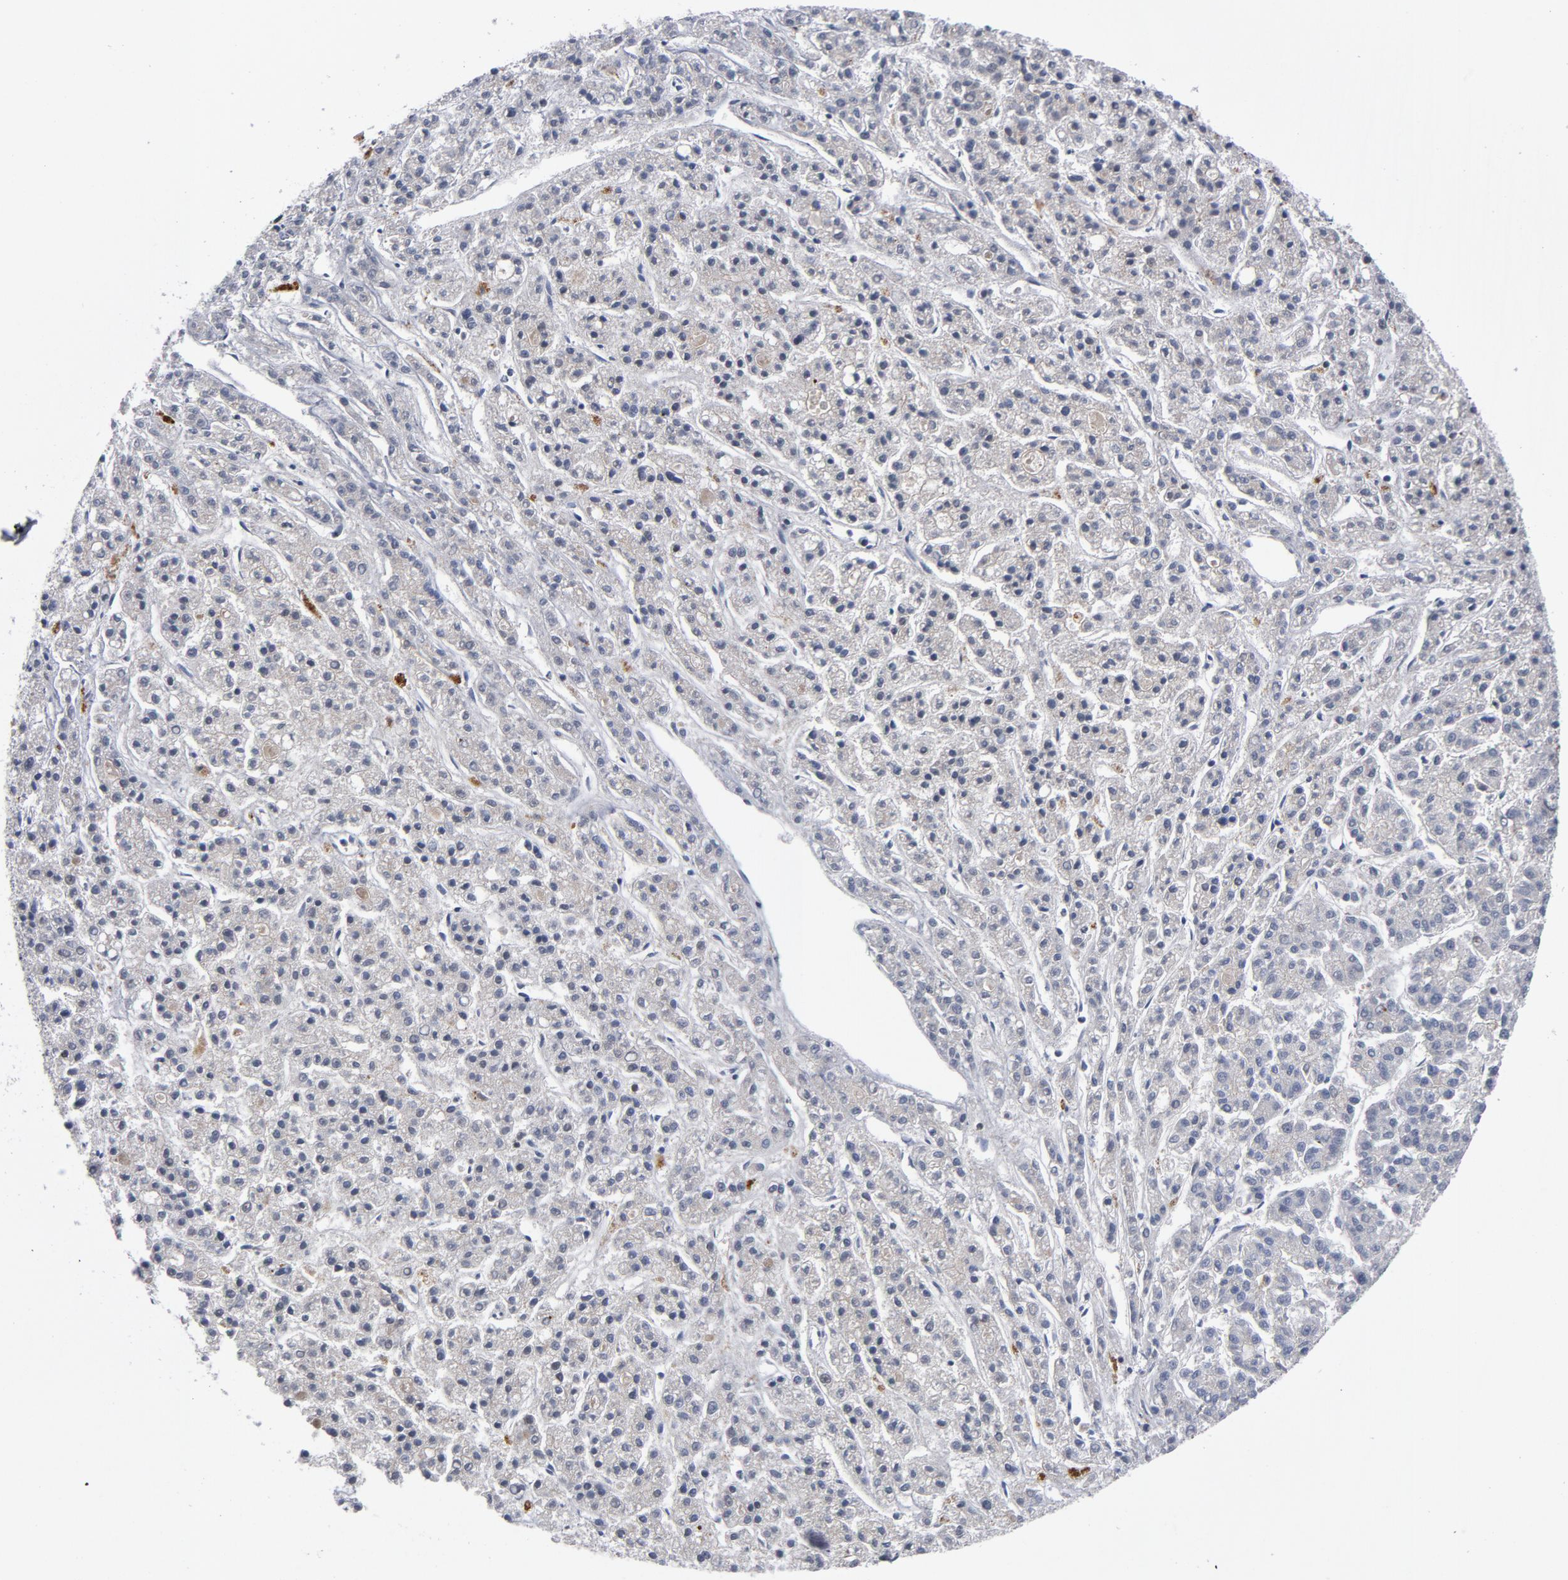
{"staining": {"intensity": "negative", "quantity": "none", "location": "none"}, "tissue": "liver cancer", "cell_type": "Tumor cells", "image_type": "cancer", "snomed": [{"axis": "morphology", "description": "Carcinoma, Hepatocellular, NOS"}, {"axis": "topography", "description": "Liver"}], "caption": "The immunohistochemistry histopathology image has no significant staining in tumor cells of liver cancer tissue. (IHC, brightfield microscopy, high magnification).", "gene": "TRADD", "patient": {"sex": "male", "age": 70}}